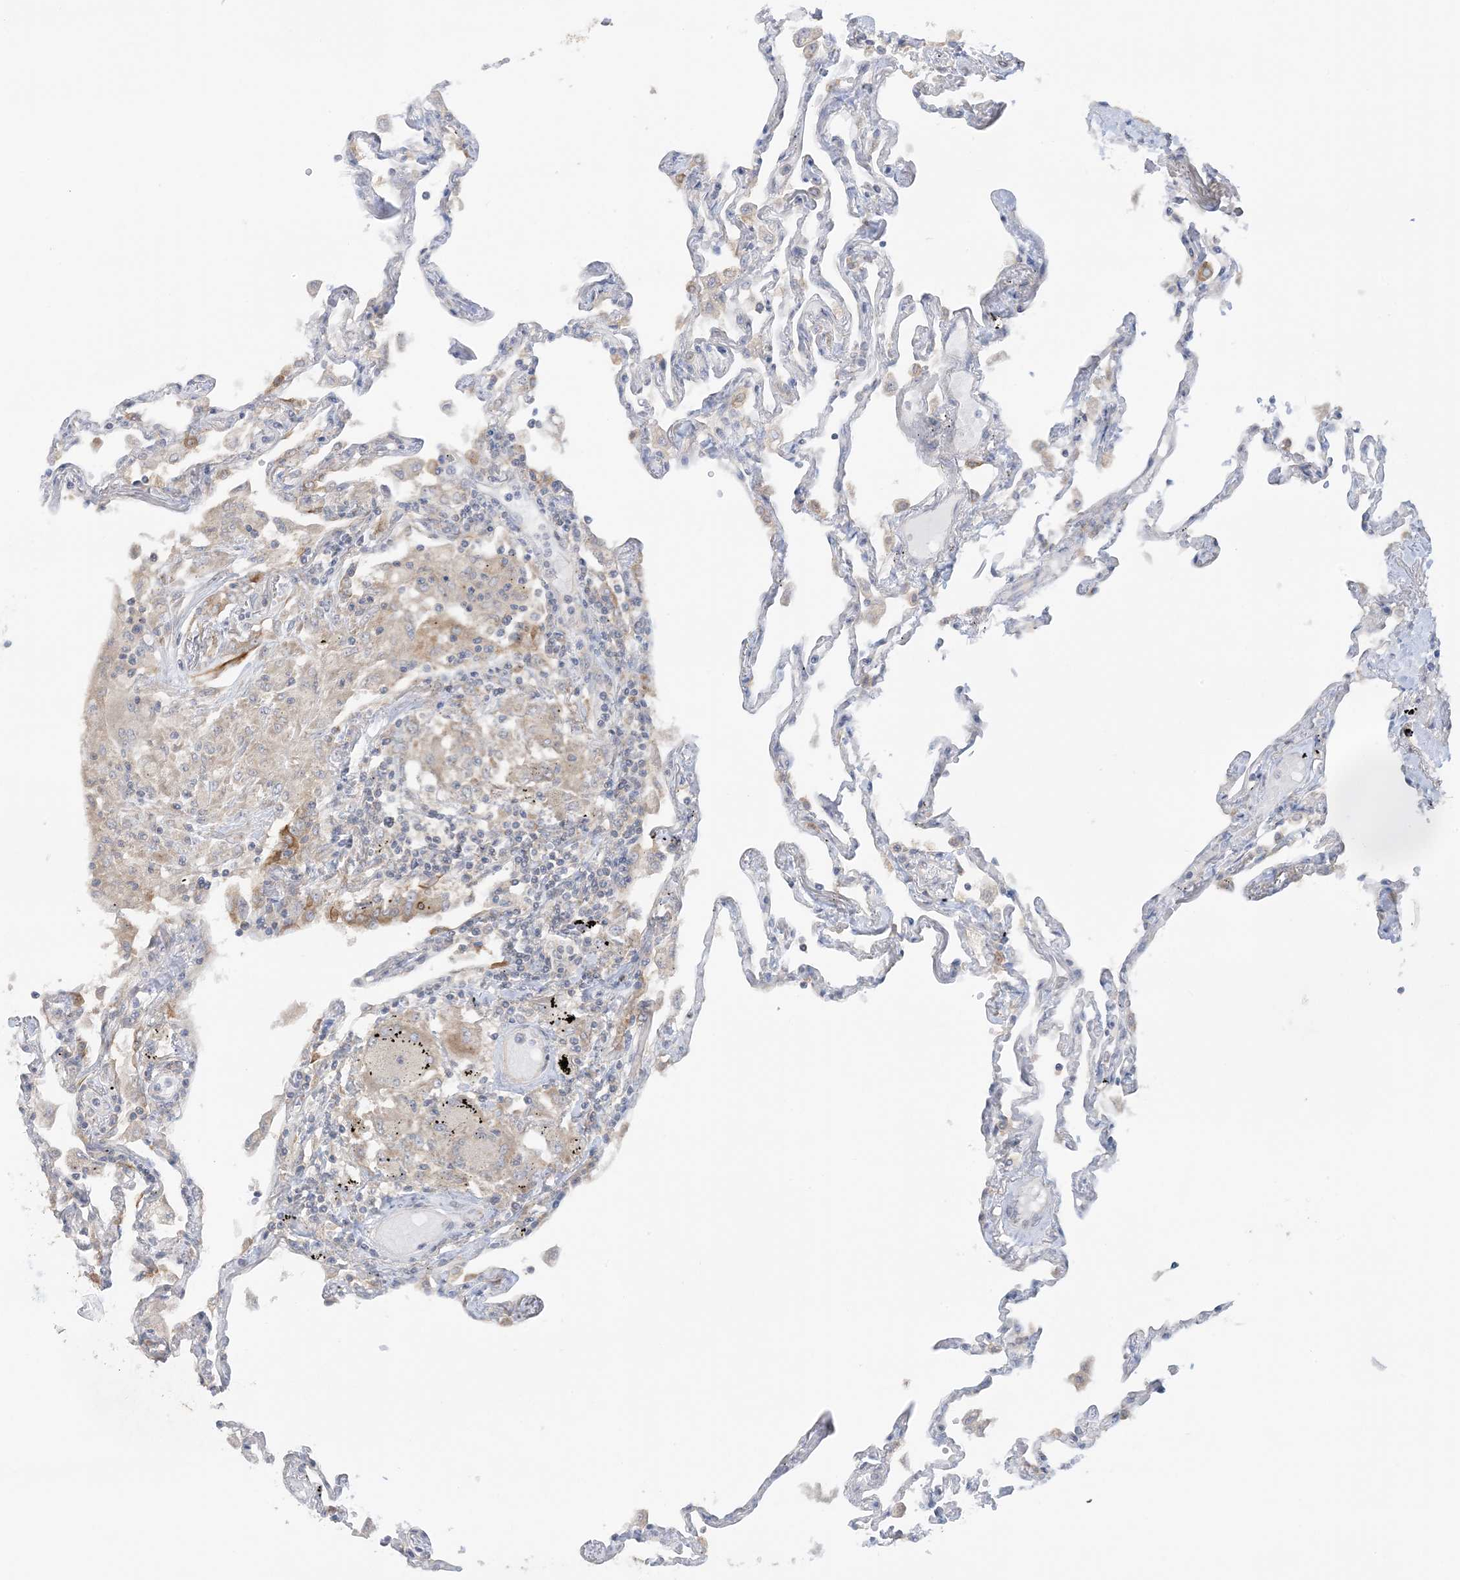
{"staining": {"intensity": "negative", "quantity": "none", "location": "none"}, "tissue": "lung", "cell_type": "Alveolar cells", "image_type": "normal", "snomed": [{"axis": "morphology", "description": "Normal tissue, NOS"}, {"axis": "topography", "description": "Lung"}], "caption": "Protein analysis of normal lung demonstrates no significant positivity in alveolar cells. (Stains: DAB IHC with hematoxylin counter stain, Microscopy: brightfield microscopy at high magnification).", "gene": "RPP40", "patient": {"sex": "female", "age": 67}}